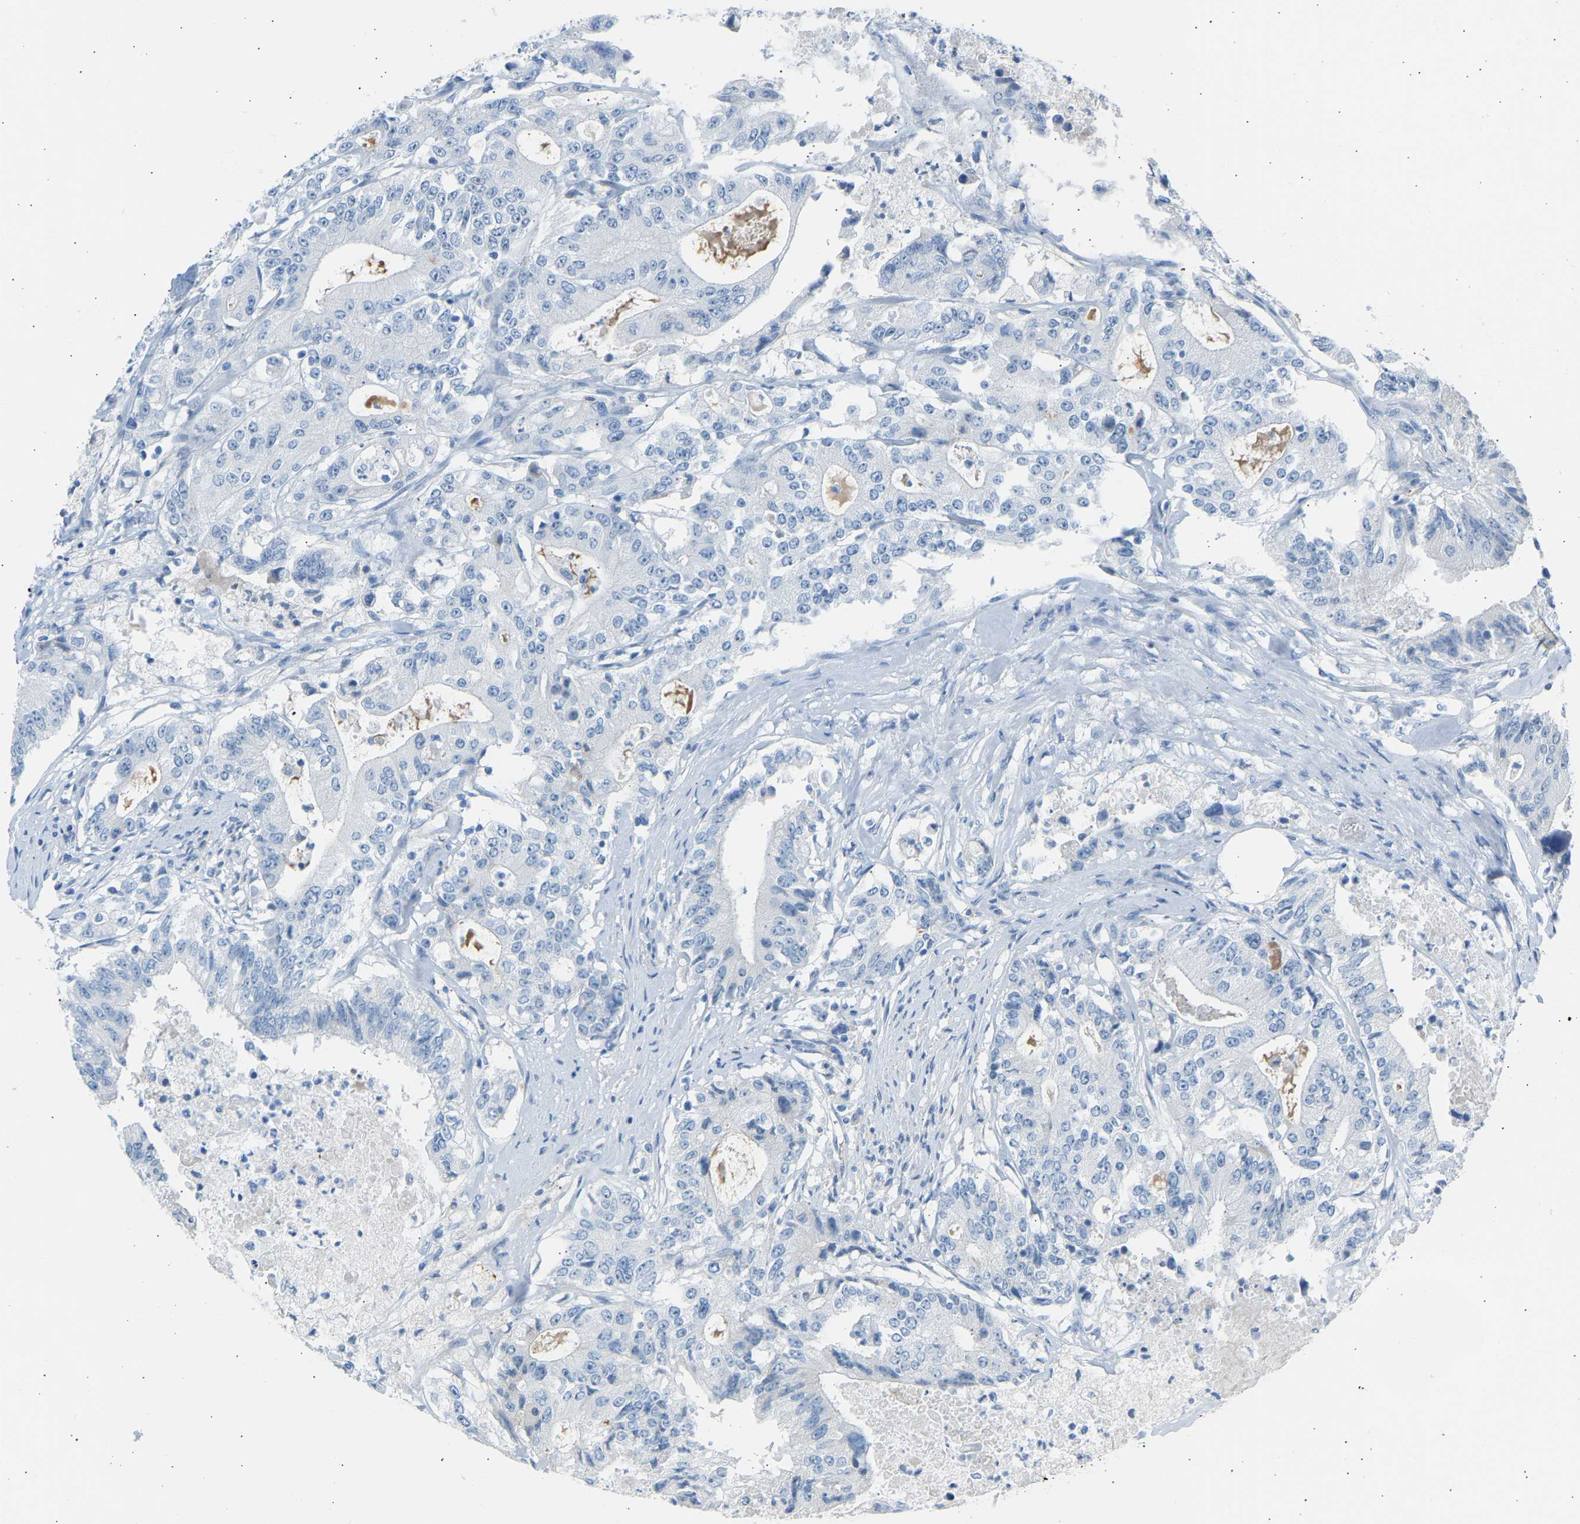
{"staining": {"intensity": "negative", "quantity": "none", "location": "none"}, "tissue": "colorectal cancer", "cell_type": "Tumor cells", "image_type": "cancer", "snomed": [{"axis": "morphology", "description": "Adenocarcinoma, NOS"}, {"axis": "topography", "description": "Colon"}], "caption": "Immunohistochemistry photomicrograph of neoplastic tissue: adenocarcinoma (colorectal) stained with DAB (3,3'-diaminobenzidine) displays no significant protein staining in tumor cells.", "gene": "GNAS", "patient": {"sex": "female", "age": 77}}